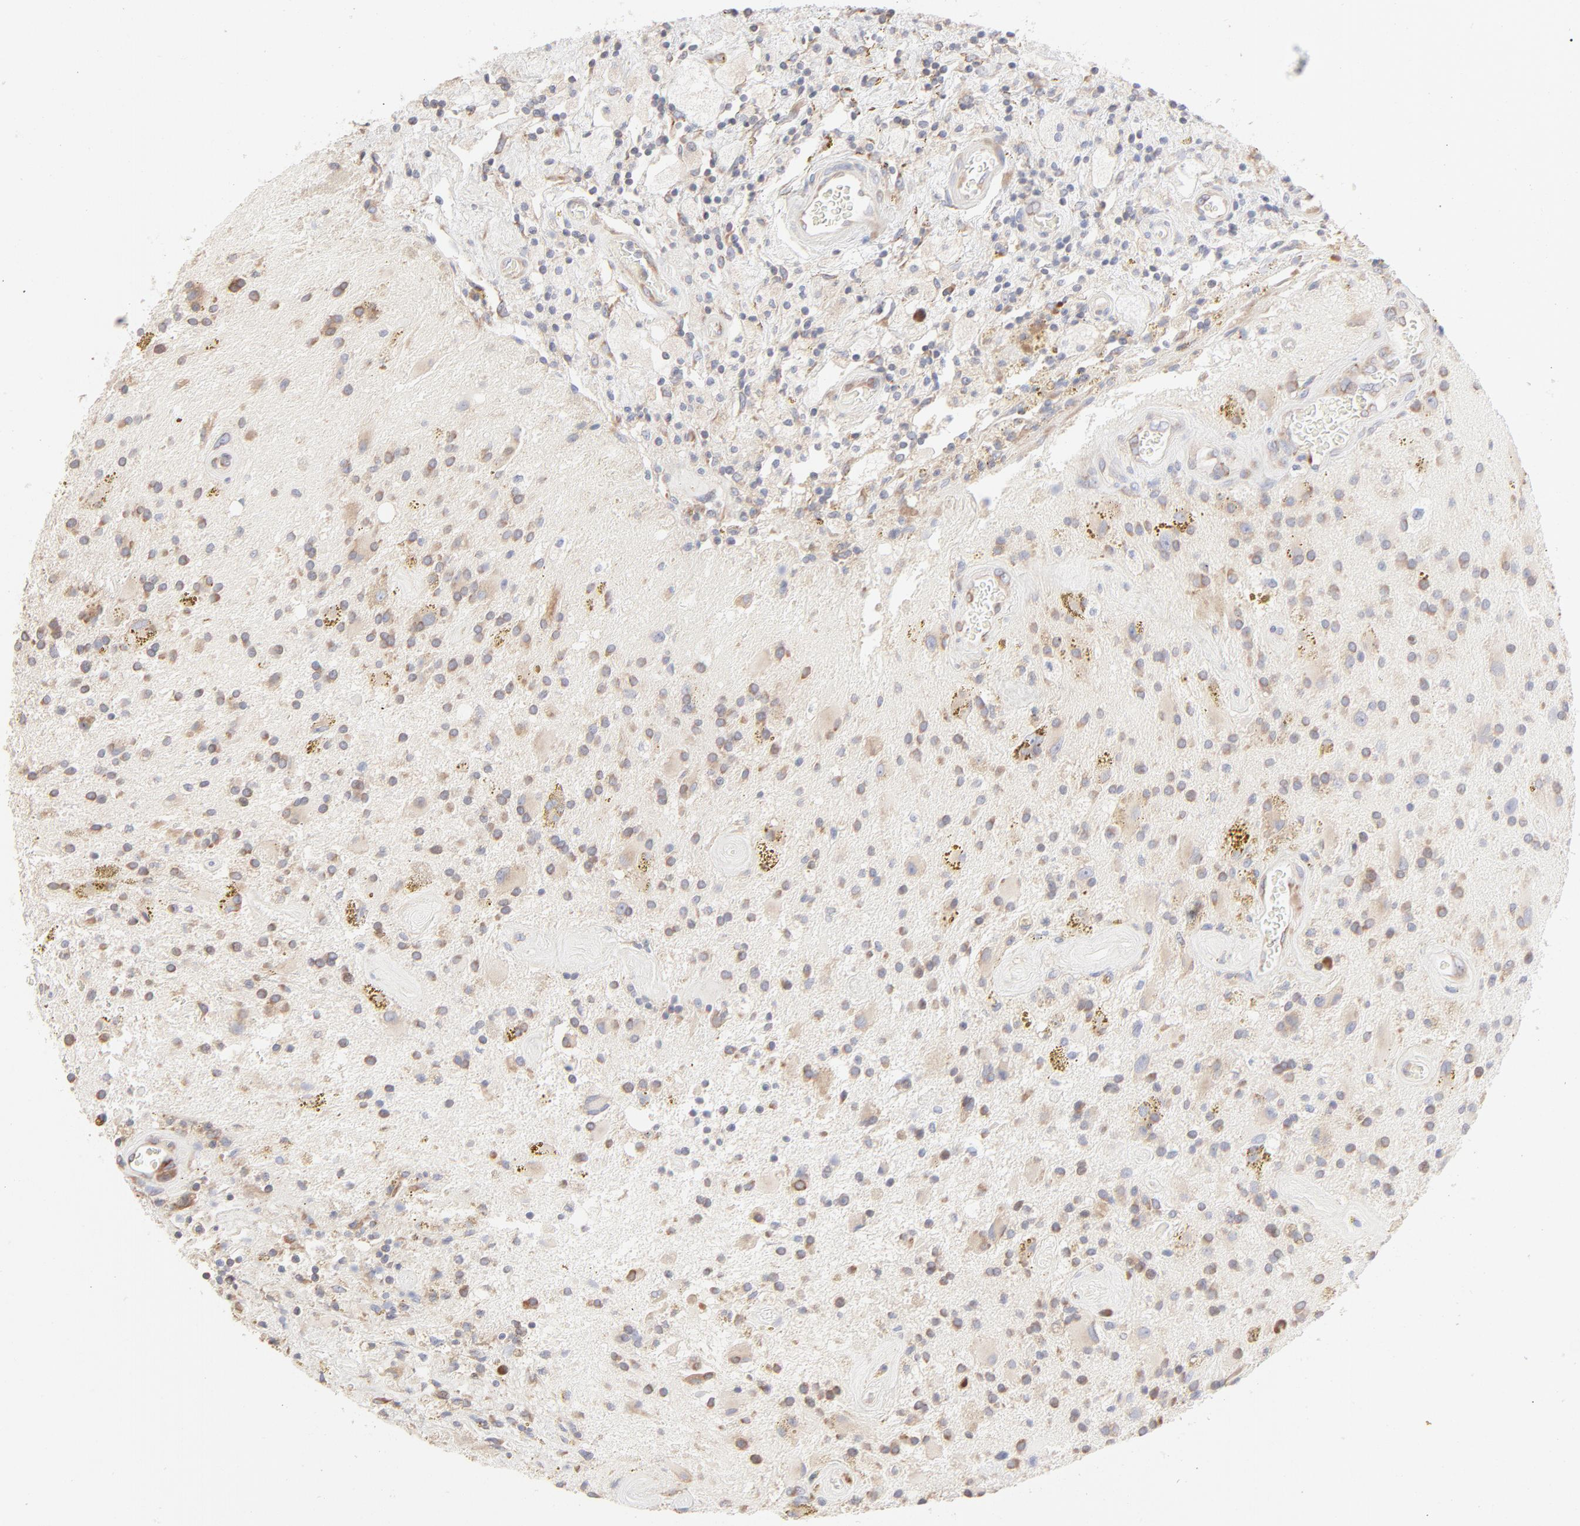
{"staining": {"intensity": "moderate", "quantity": "25%-75%", "location": "cytoplasmic/membranous"}, "tissue": "glioma", "cell_type": "Tumor cells", "image_type": "cancer", "snomed": [{"axis": "morphology", "description": "Glioma, malignant, Low grade"}, {"axis": "topography", "description": "Brain"}], "caption": "Glioma tissue shows moderate cytoplasmic/membranous positivity in approximately 25%-75% of tumor cells, visualized by immunohistochemistry.", "gene": "RPS21", "patient": {"sex": "male", "age": 58}}